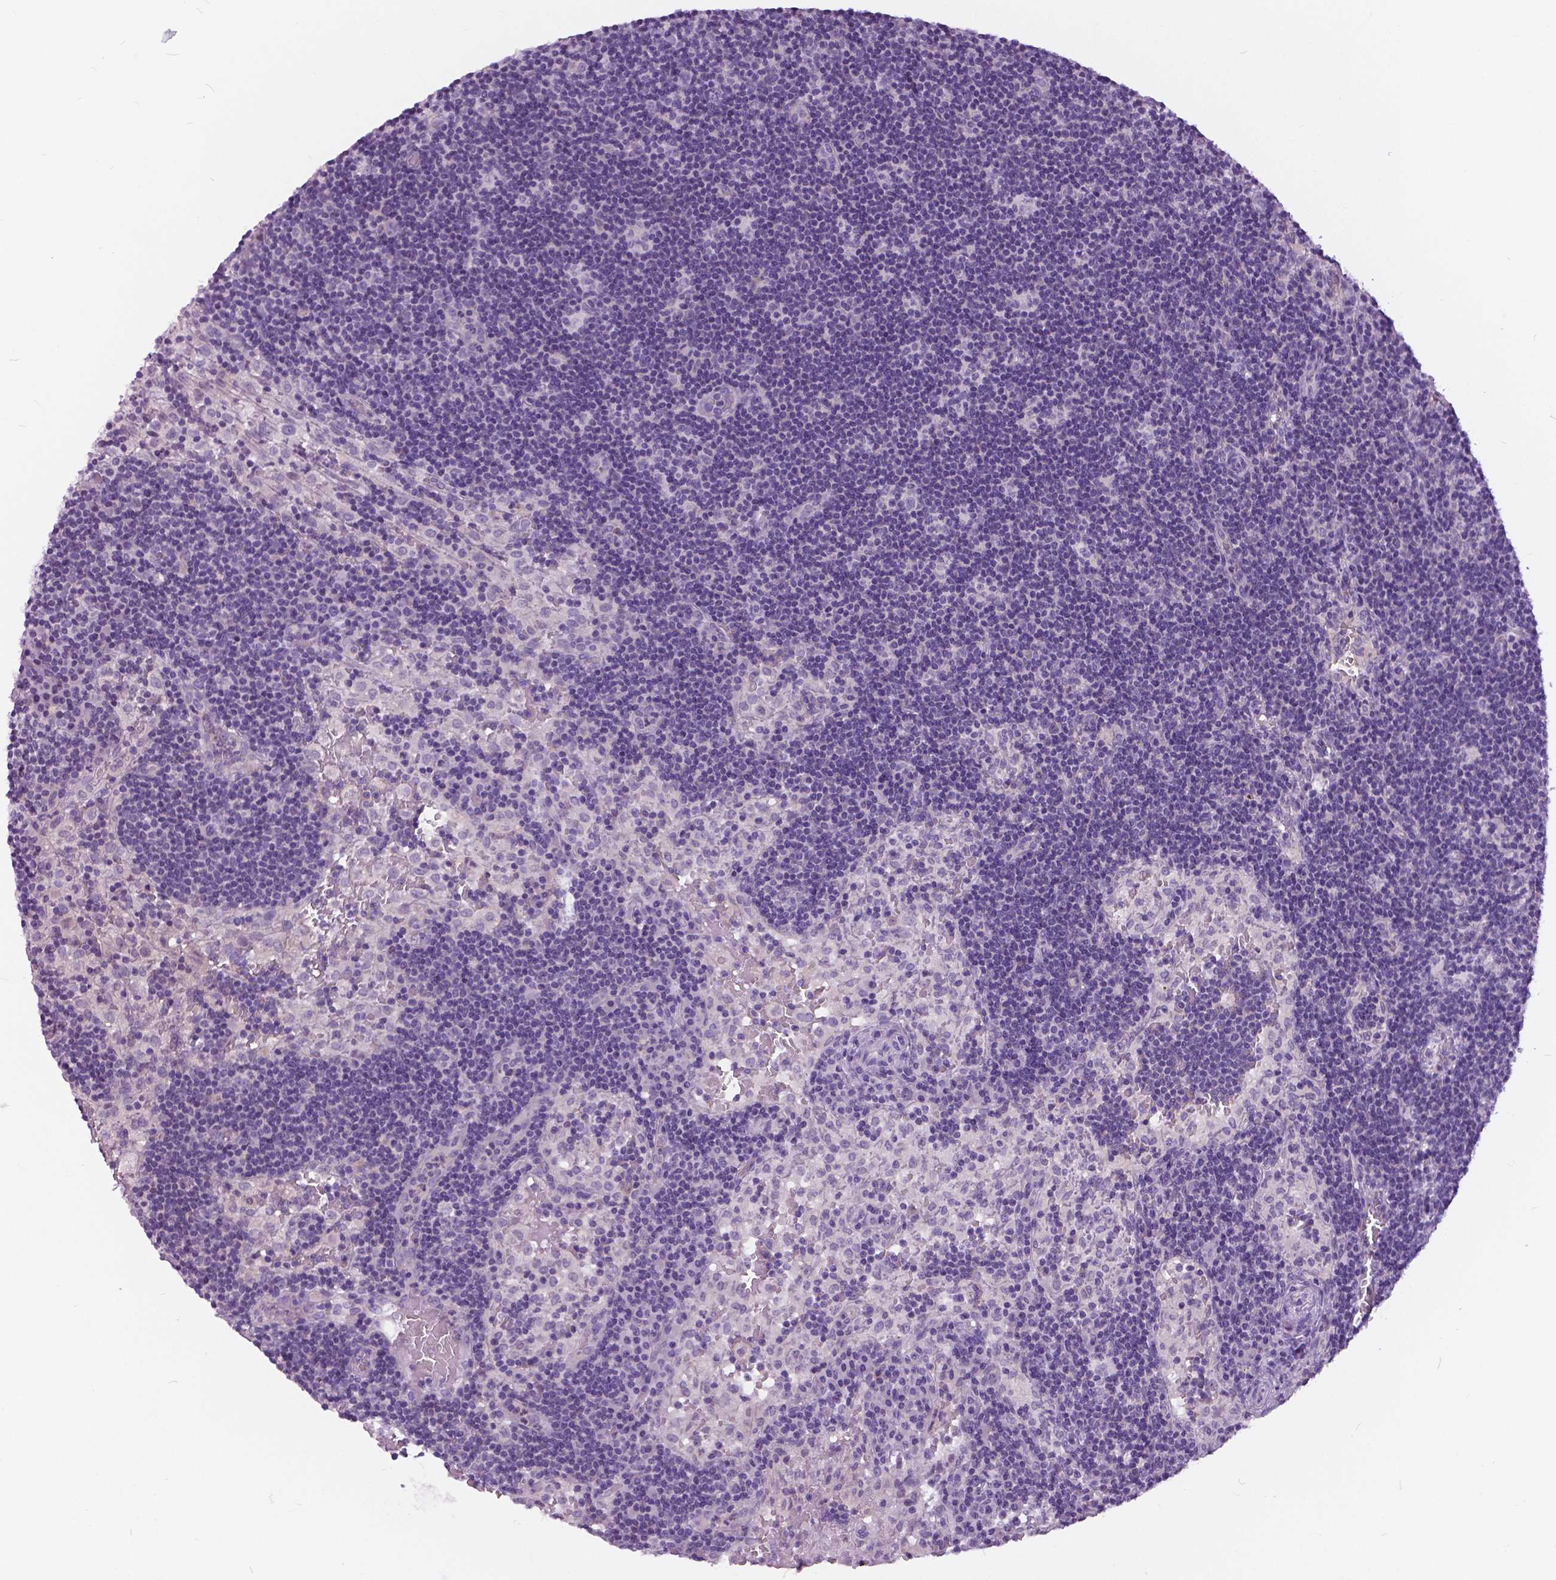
{"staining": {"intensity": "negative", "quantity": "none", "location": "none"}, "tissue": "lymph node", "cell_type": "Germinal center cells", "image_type": "normal", "snomed": [{"axis": "morphology", "description": "Normal tissue, NOS"}, {"axis": "topography", "description": "Lymph node"}], "caption": "Lymph node stained for a protein using immunohistochemistry reveals no staining germinal center cells.", "gene": "TP53TG5", "patient": {"sex": "male", "age": 62}}